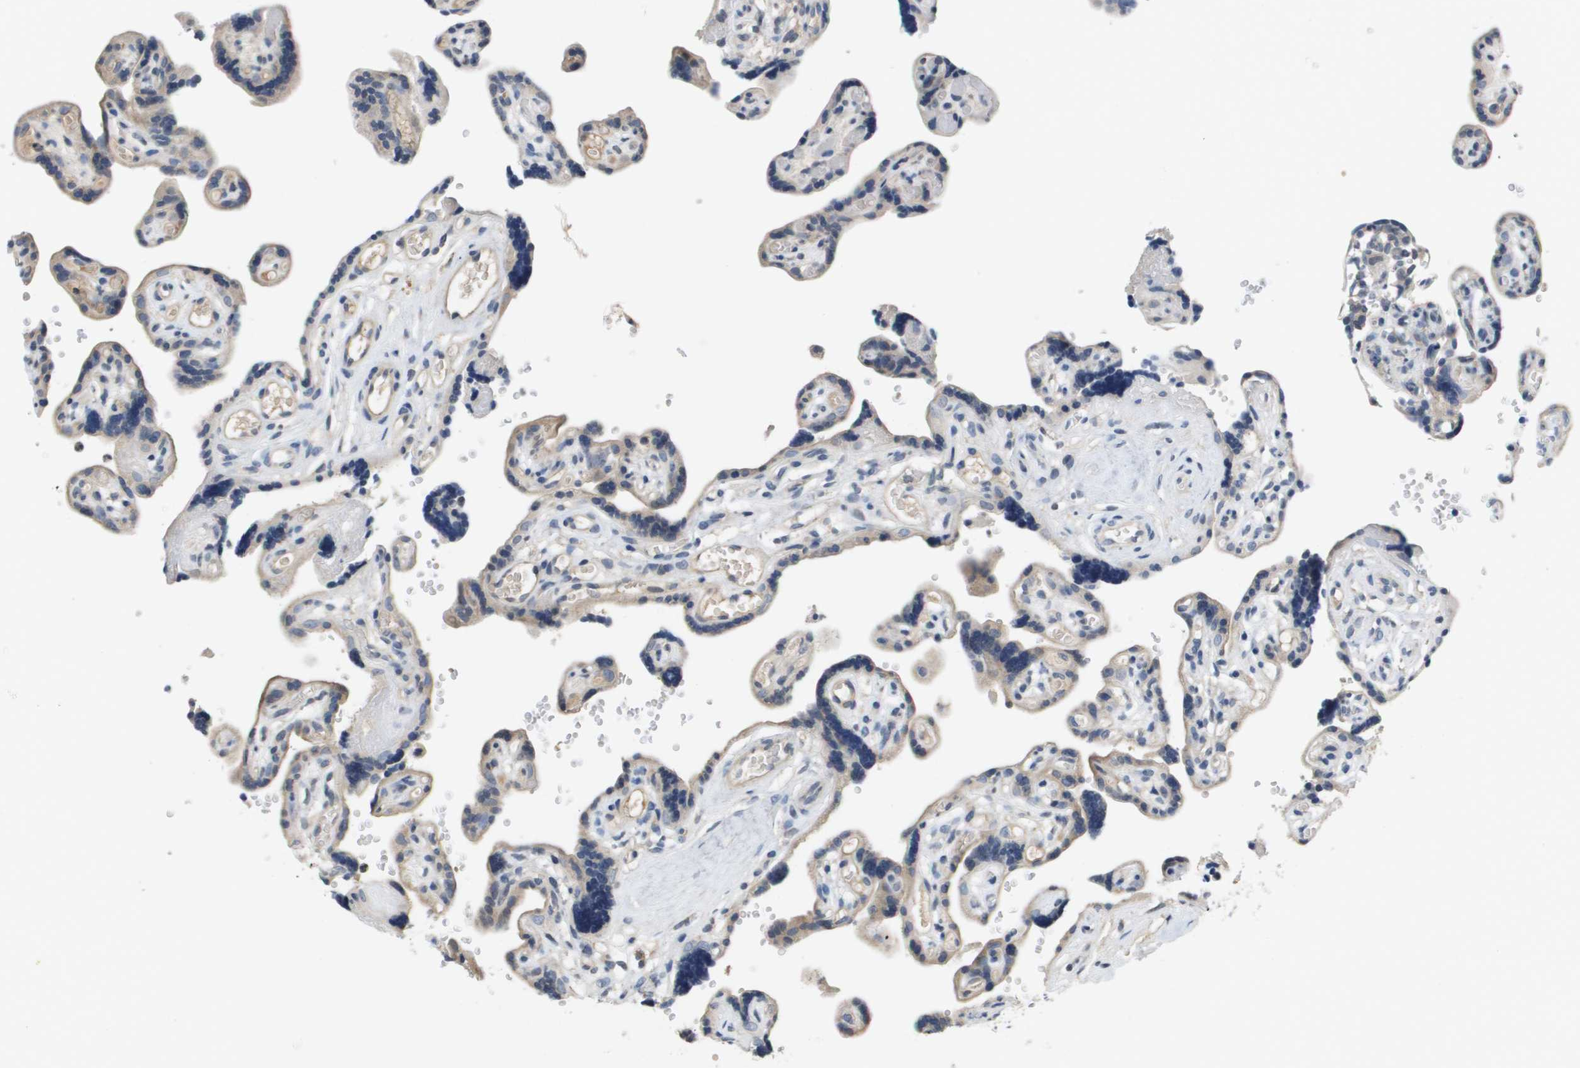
{"staining": {"intensity": "weak", "quantity": "25%-75%", "location": "cytoplasmic/membranous"}, "tissue": "placenta", "cell_type": "Trophoblastic cells", "image_type": "normal", "snomed": [{"axis": "morphology", "description": "Normal tissue, NOS"}, {"axis": "topography", "description": "Placenta"}], "caption": "Weak cytoplasmic/membranous expression is appreciated in approximately 25%-75% of trophoblastic cells in benign placenta. The protein is shown in brown color, while the nuclei are stained blue.", "gene": "CAPN11", "patient": {"sex": "female", "age": 30}}